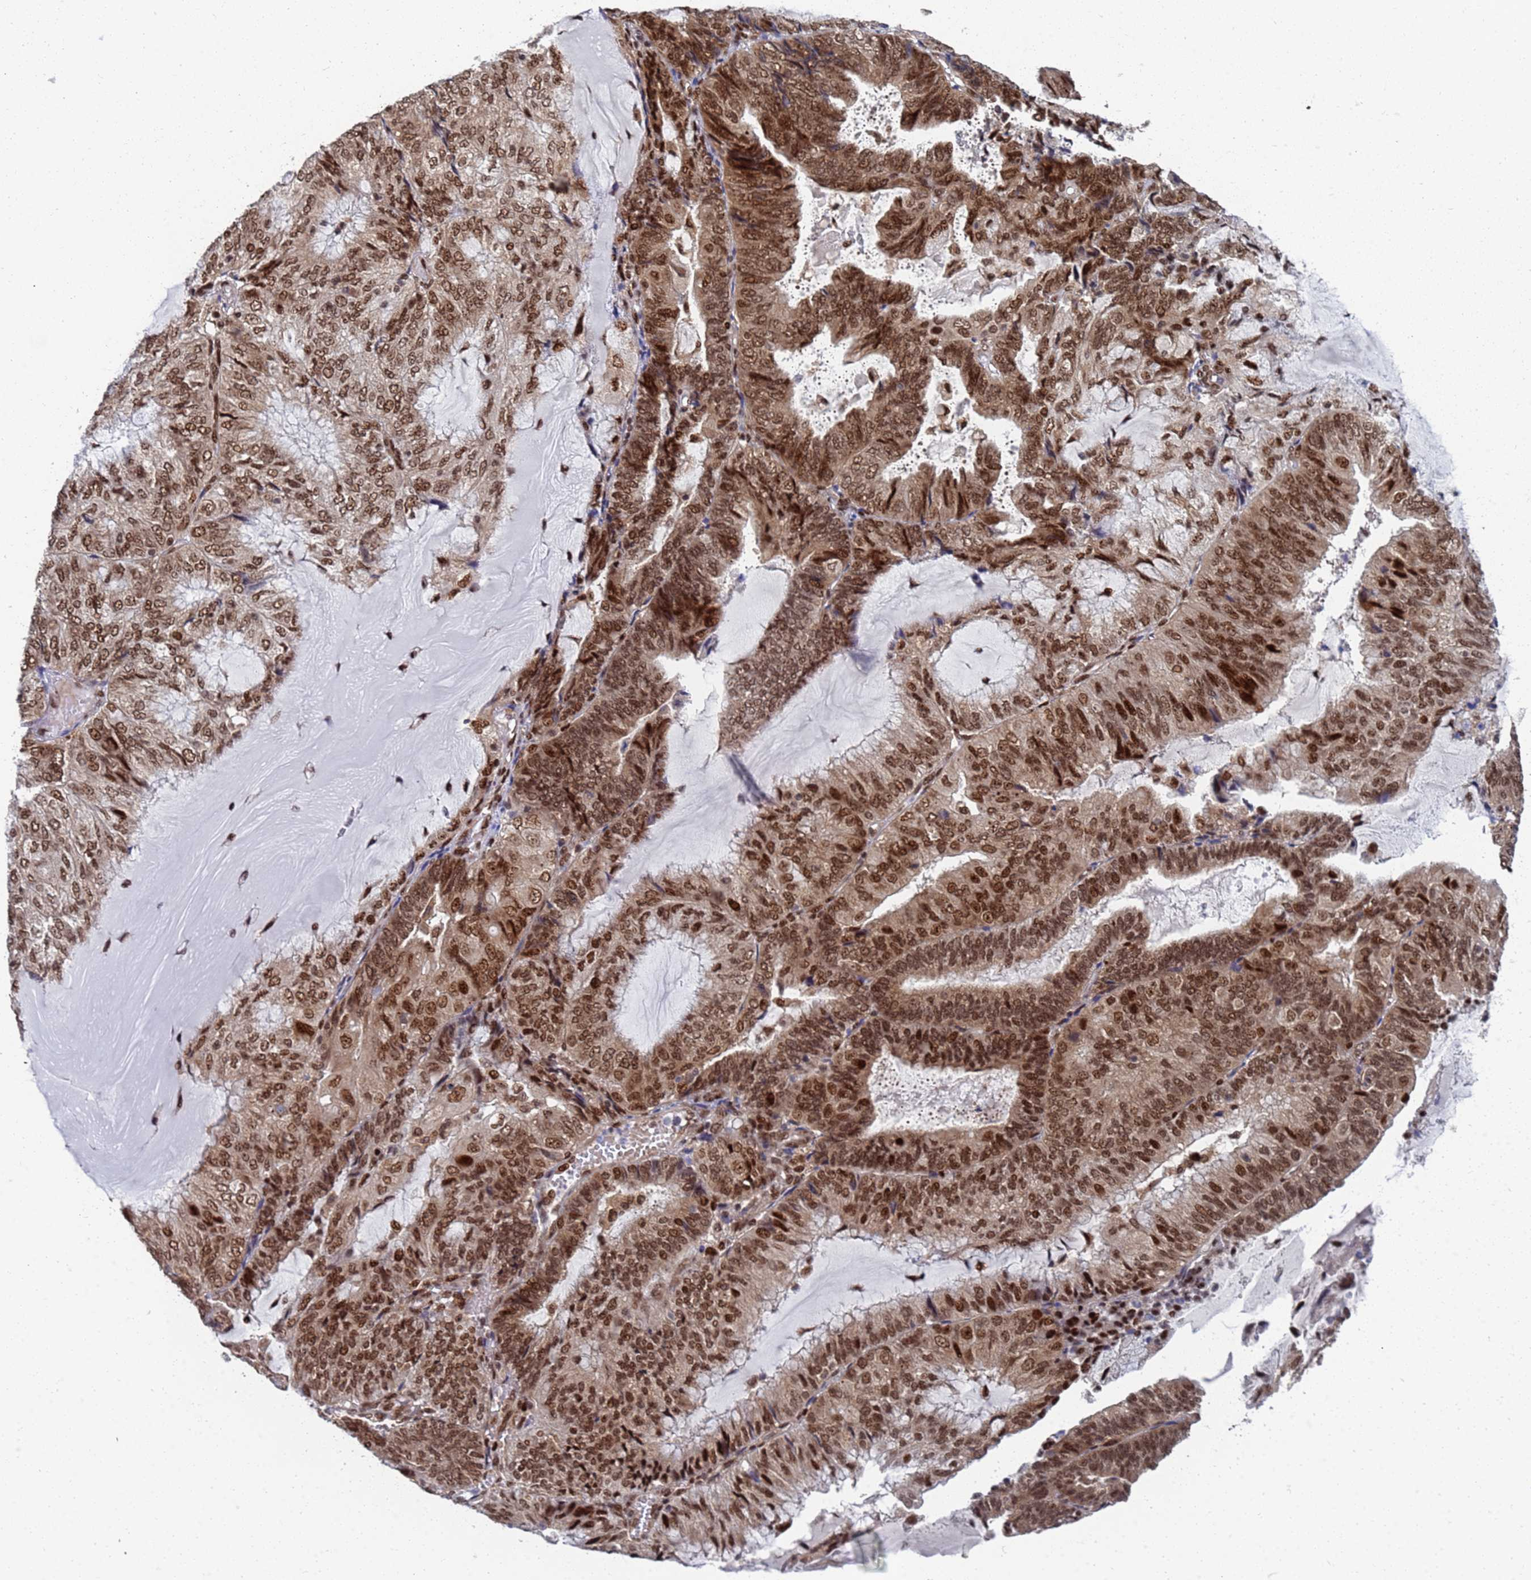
{"staining": {"intensity": "strong", "quantity": ">75%", "location": "nuclear"}, "tissue": "endometrial cancer", "cell_type": "Tumor cells", "image_type": "cancer", "snomed": [{"axis": "morphology", "description": "Adenocarcinoma, NOS"}, {"axis": "topography", "description": "Endometrium"}], "caption": "Protein expression analysis of endometrial cancer shows strong nuclear expression in approximately >75% of tumor cells. (brown staining indicates protein expression, while blue staining denotes nuclei).", "gene": "AP5Z1", "patient": {"sex": "female", "age": 81}}